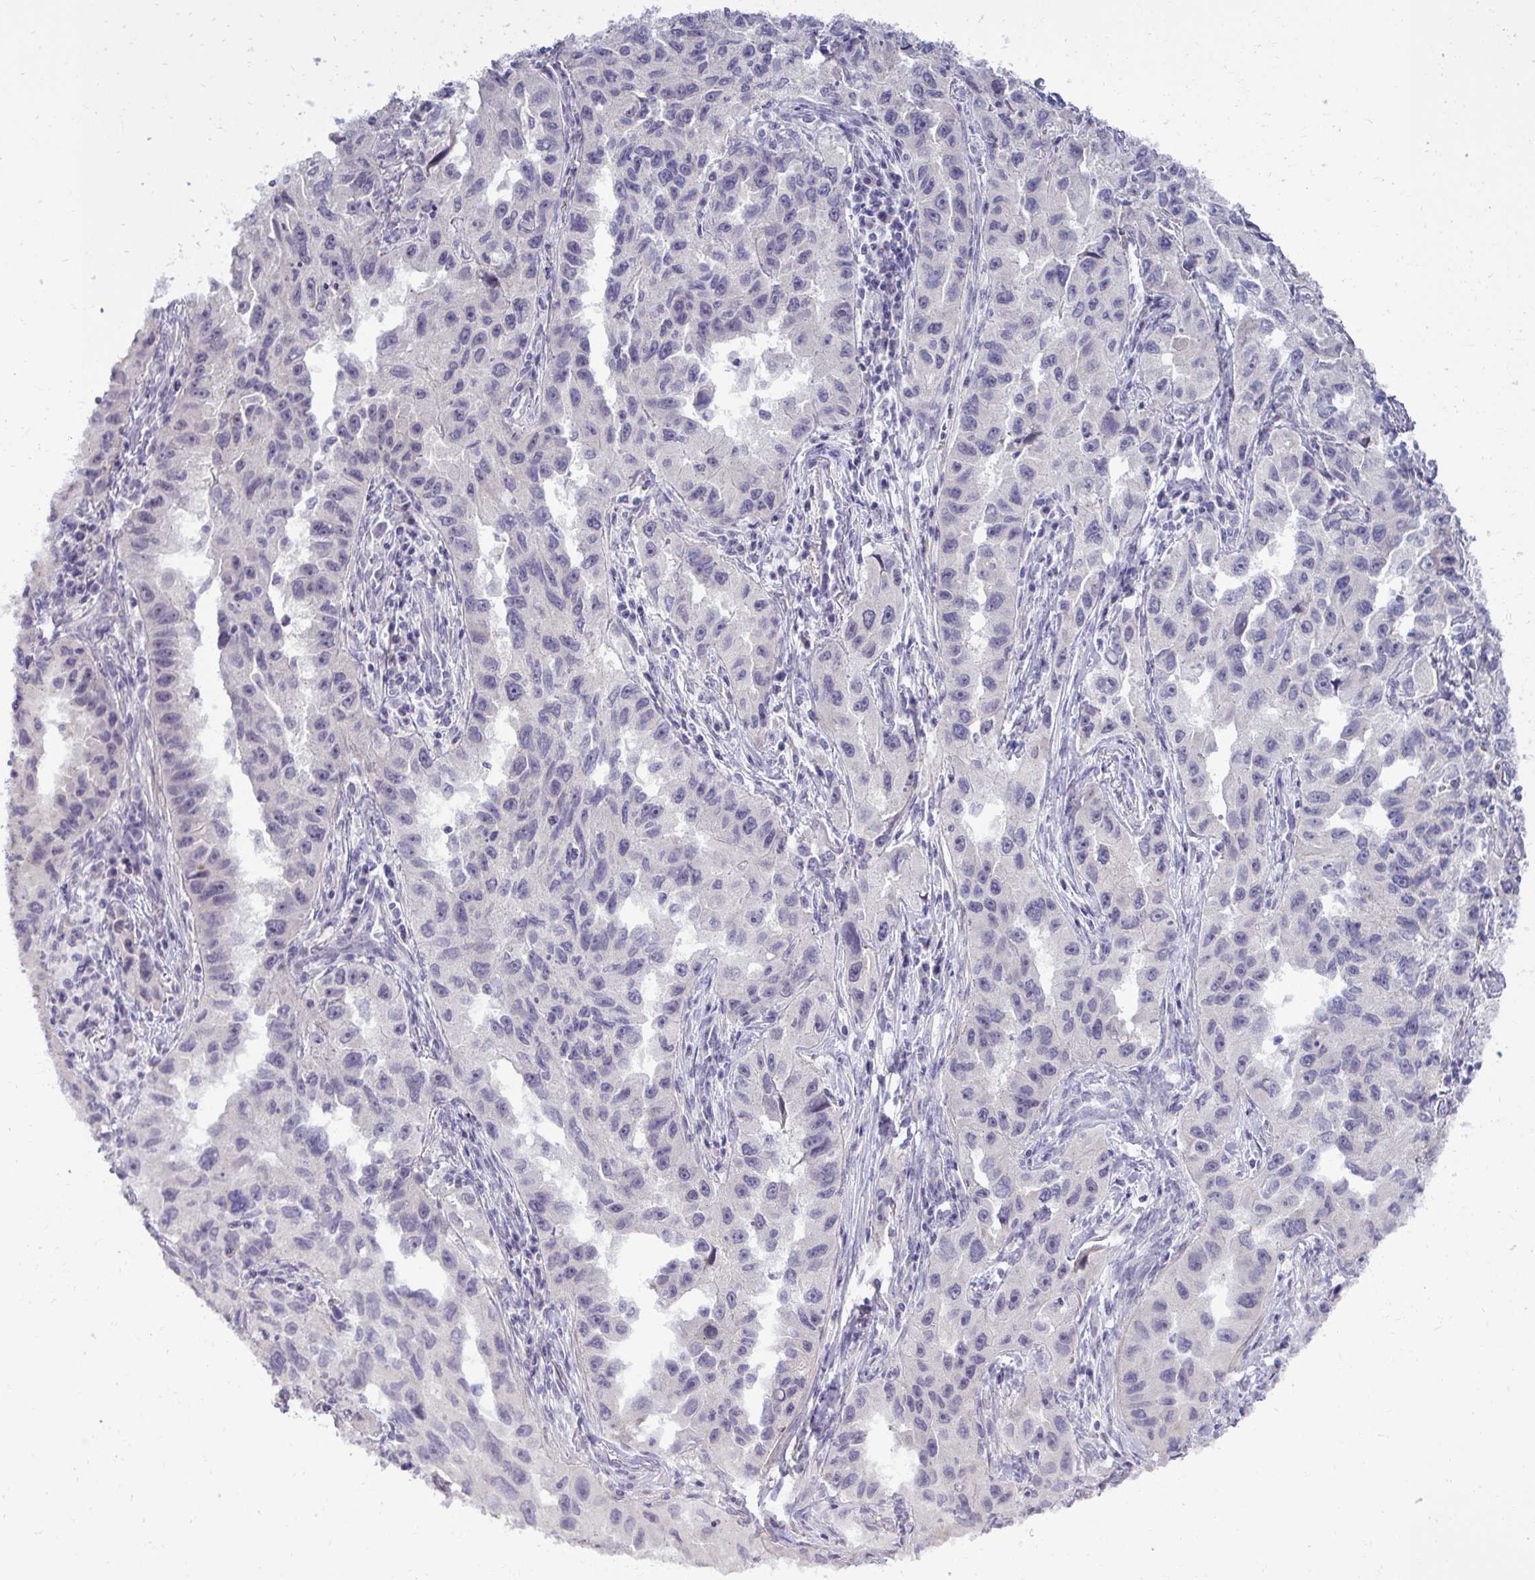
{"staining": {"intensity": "negative", "quantity": "none", "location": "none"}, "tissue": "lung cancer", "cell_type": "Tumor cells", "image_type": "cancer", "snomed": [{"axis": "morphology", "description": "Adenocarcinoma, NOS"}, {"axis": "topography", "description": "Lung"}], "caption": "Immunohistochemistry (IHC) histopathology image of human lung cancer (adenocarcinoma) stained for a protein (brown), which reveals no staining in tumor cells.", "gene": "SLC30A3", "patient": {"sex": "female", "age": 73}}